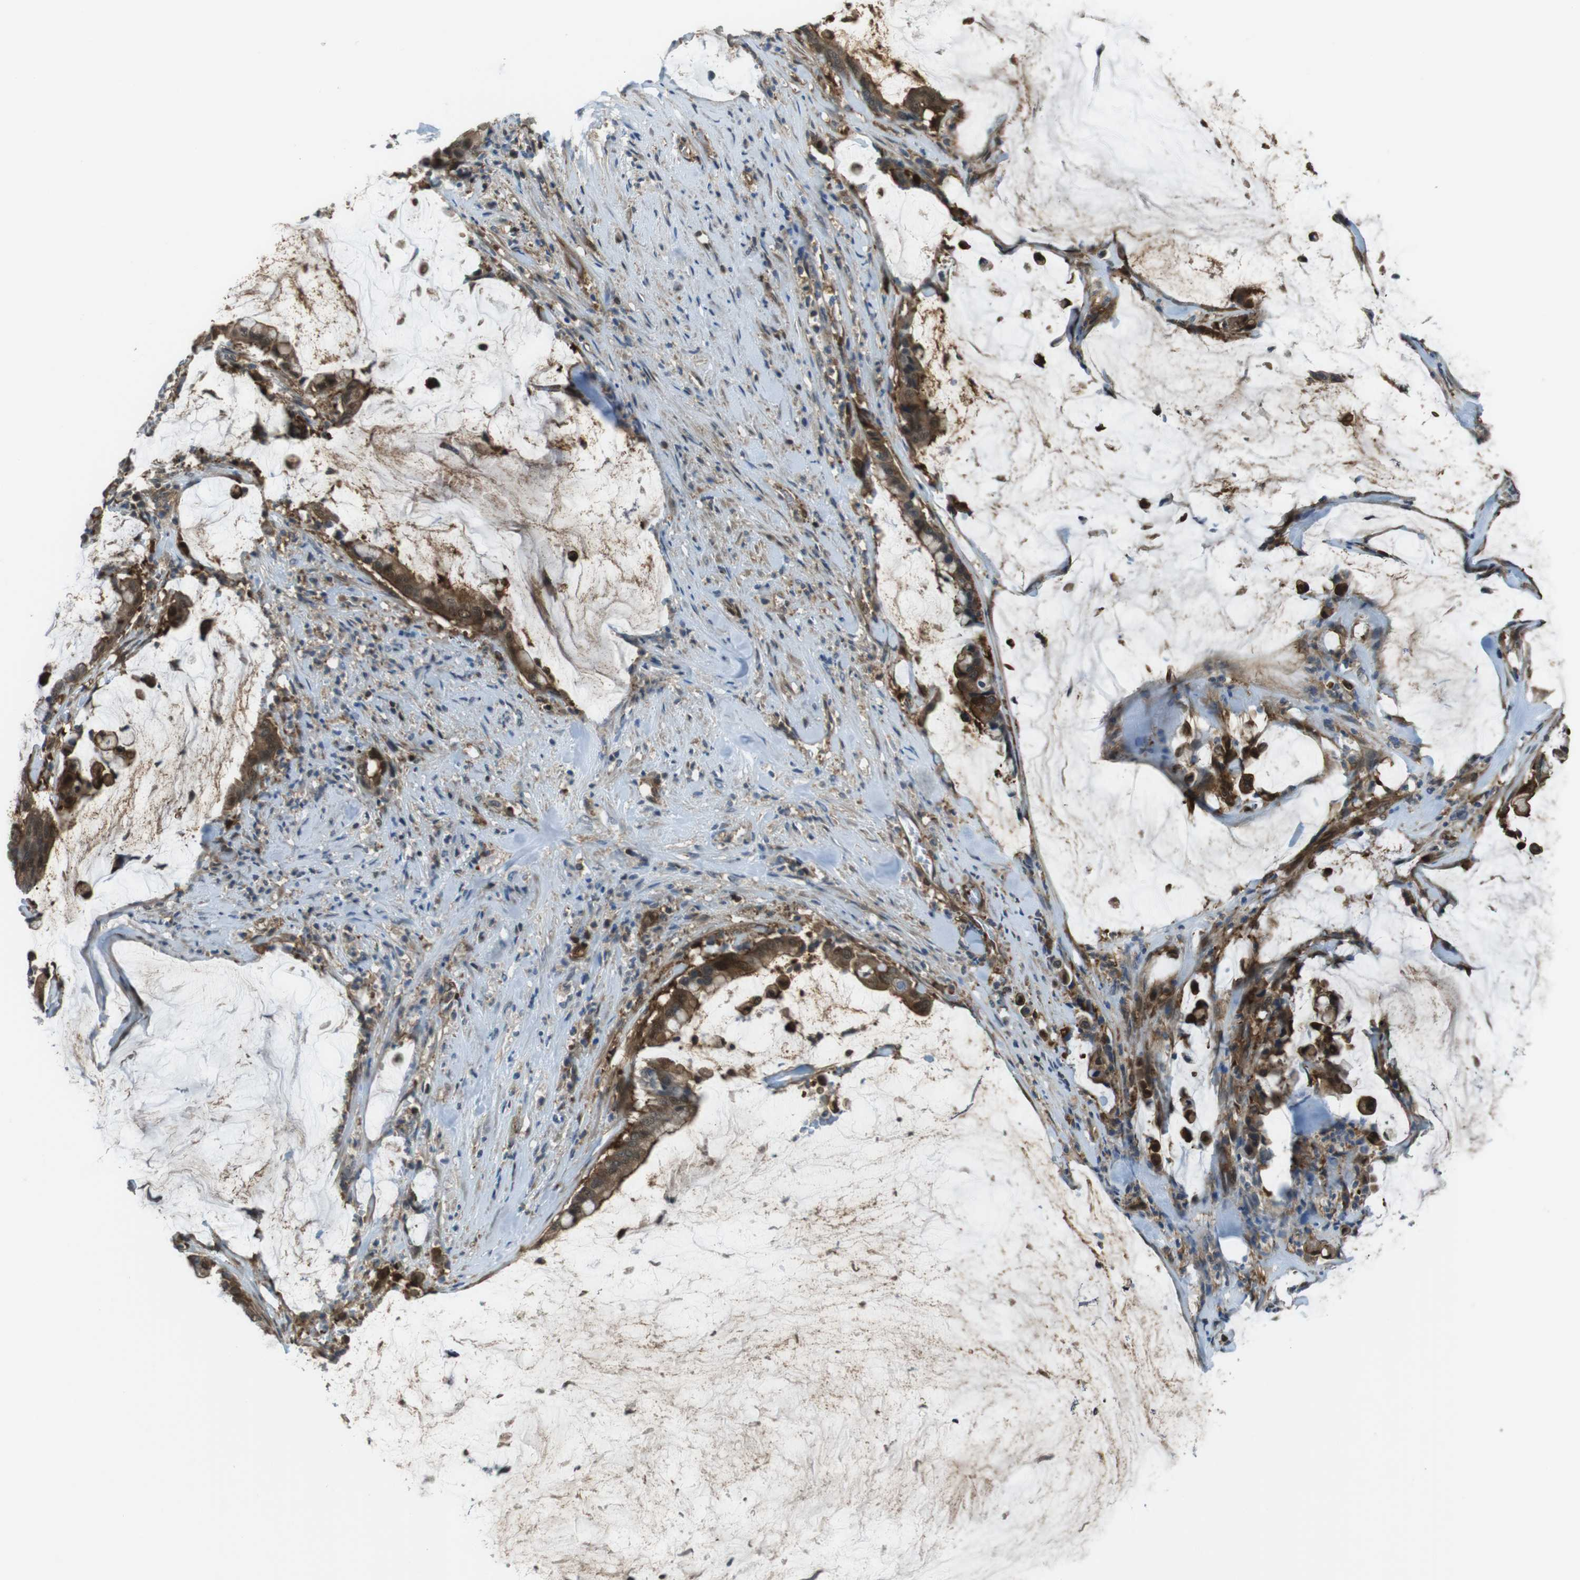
{"staining": {"intensity": "moderate", "quantity": ">75%", "location": "cytoplasmic/membranous,nuclear"}, "tissue": "pancreatic cancer", "cell_type": "Tumor cells", "image_type": "cancer", "snomed": [{"axis": "morphology", "description": "Adenocarcinoma, NOS"}, {"axis": "topography", "description": "Pancreas"}], "caption": "Immunohistochemistry (IHC) (DAB) staining of human pancreatic adenocarcinoma reveals moderate cytoplasmic/membranous and nuclear protein positivity in about >75% of tumor cells.", "gene": "TES", "patient": {"sex": "male", "age": 41}}